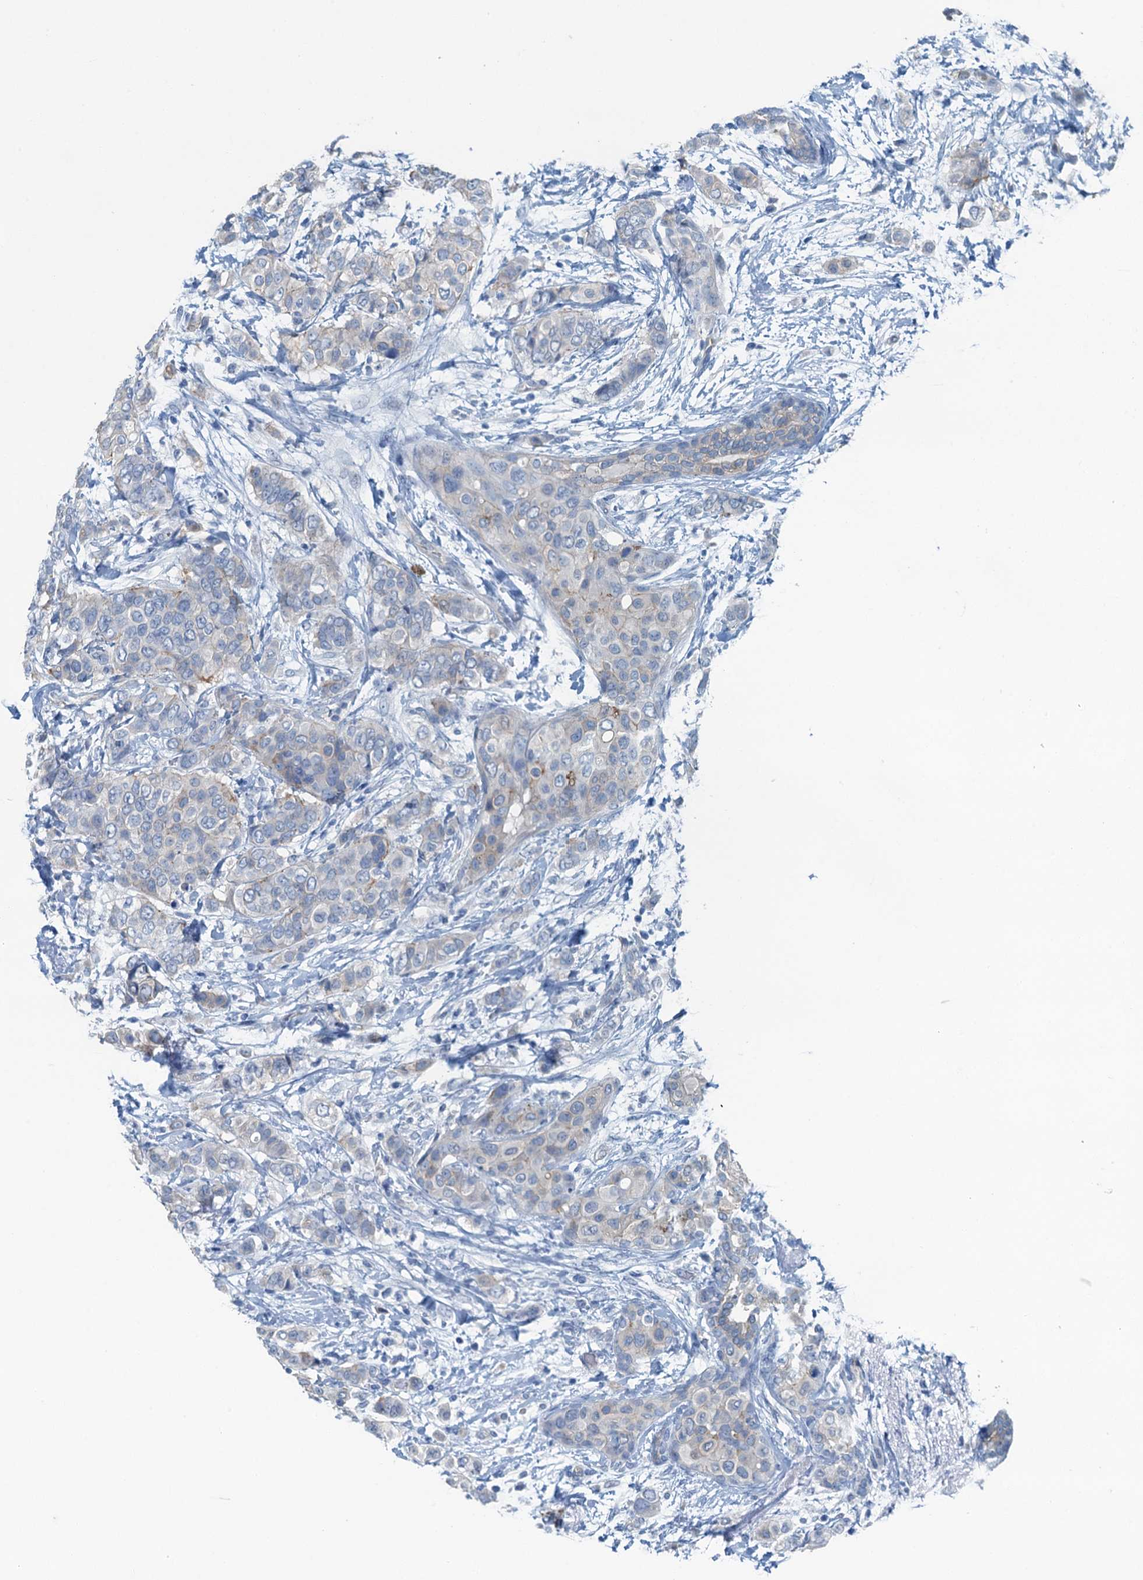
{"staining": {"intensity": "weak", "quantity": "<25%", "location": "cytoplasmic/membranous"}, "tissue": "breast cancer", "cell_type": "Tumor cells", "image_type": "cancer", "snomed": [{"axis": "morphology", "description": "Lobular carcinoma"}, {"axis": "topography", "description": "Breast"}], "caption": "Tumor cells are negative for brown protein staining in lobular carcinoma (breast). (Immunohistochemistry, brightfield microscopy, high magnification).", "gene": "GFOD2", "patient": {"sex": "female", "age": 51}}